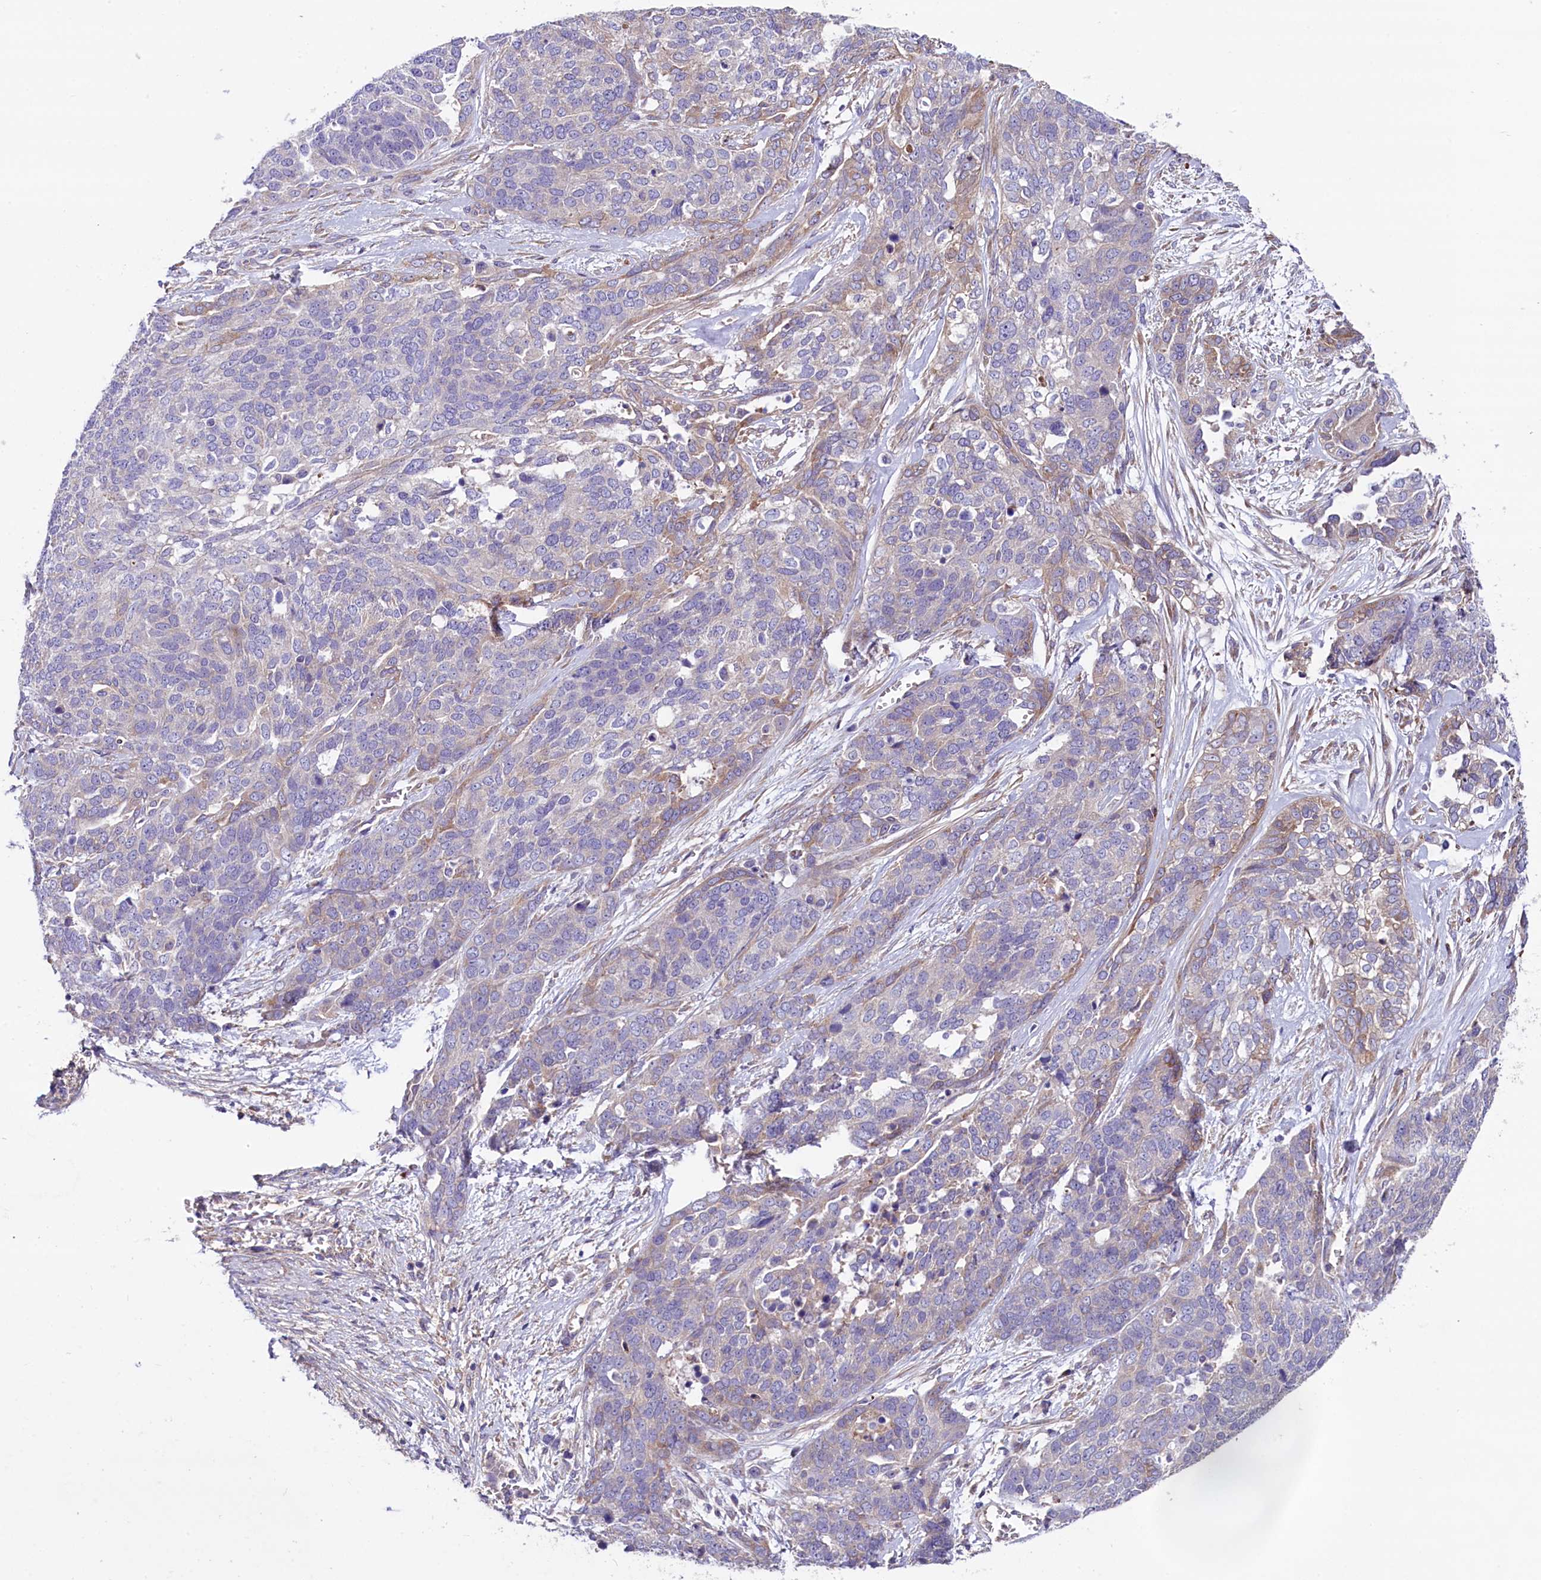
{"staining": {"intensity": "negative", "quantity": "none", "location": "none"}, "tissue": "ovarian cancer", "cell_type": "Tumor cells", "image_type": "cancer", "snomed": [{"axis": "morphology", "description": "Cystadenocarcinoma, serous, NOS"}, {"axis": "topography", "description": "Ovary"}], "caption": "Tumor cells are negative for protein expression in human ovarian serous cystadenocarcinoma.", "gene": "GPR108", "patient": {"sex": "female", "age": 44}}